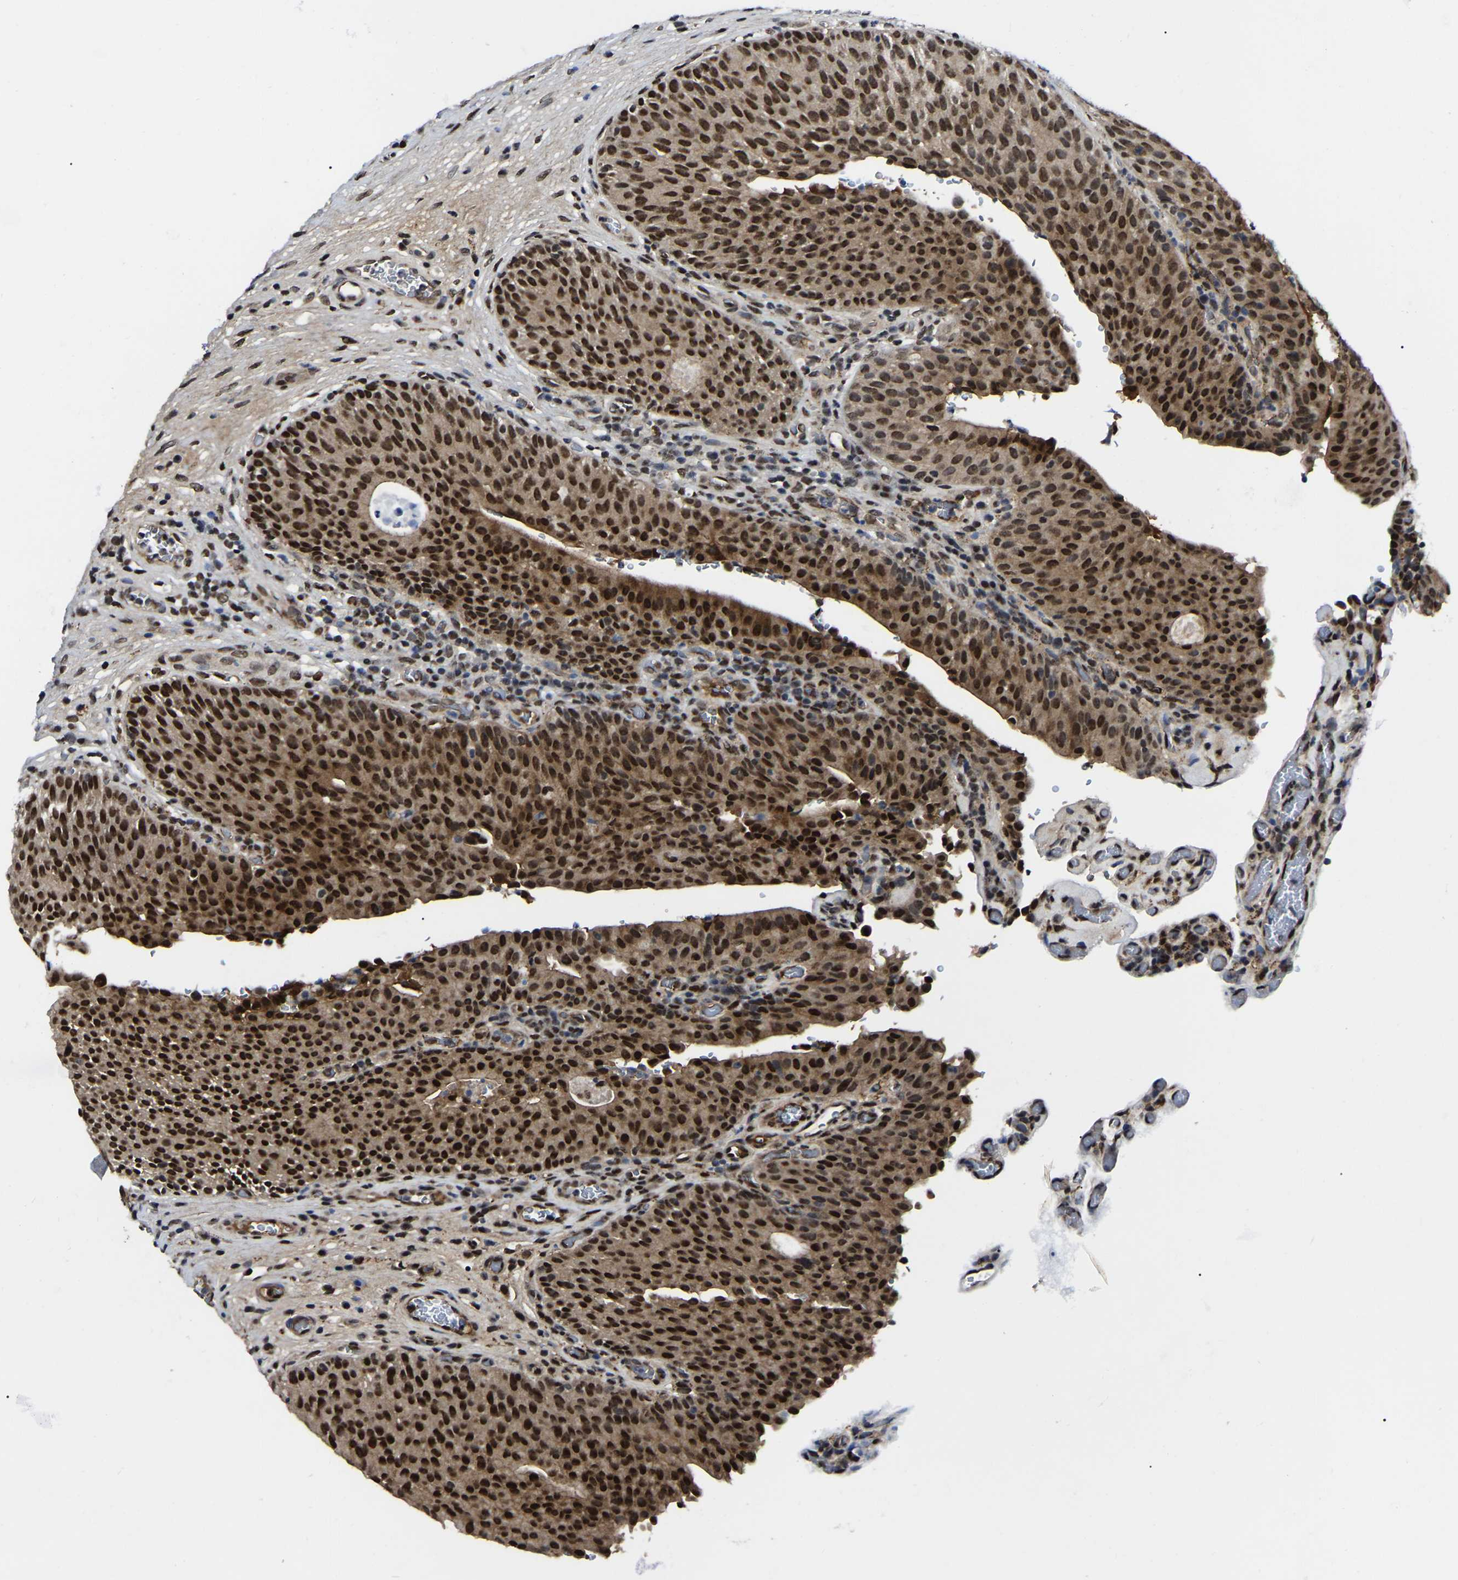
{"staining": {"intensity": "strong", "quantity": ">75%", "location": "nuclear"}, "tissue": "urothelial cancer", "cell_type": "Tumor cells", "image_type": "cancer", "snomed": [{"axis": "morphology", "description": "Urothelial carcinoma, High grade"}, {"axis": "topography", "description": "Urinary bladder"}], "caption": "Urothelial cancer stained with a protein marker displays strong staining in tumor cells.", "gene": "TRIM35", "patient": {"sex": "male", "age": 74}}